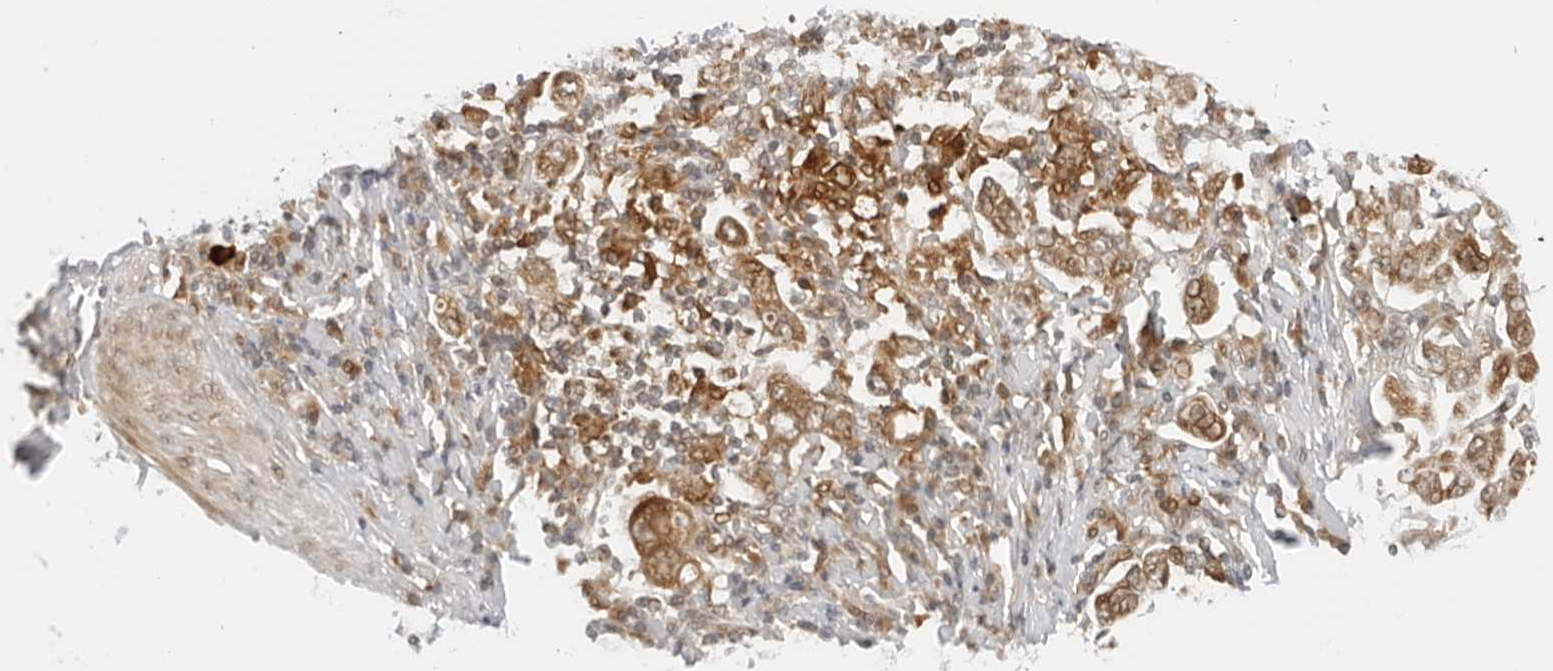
{"staining": {"intensity": "moderate", "quantity": ">75%", "location": "cytoplasmic/membranous,nuclear"}, "tissue": "stomach cancer", "cell_type": "Tumor cells", "image_type": "cancer", "snomed": [{"axis": "morphology", "description": "Adenocarcinoma, NOS"}, {"axis": "topography", "description": "Stomach"}], "caption": "Protein analysis of adenocarcinoma (stomach) tissue reveals moderate cytoplasmic/membranous and nuclear positivity in approximately >75% of tumor cells.", "gene": "RC3H1", "patient": {"sex": "female", "age": 76}}